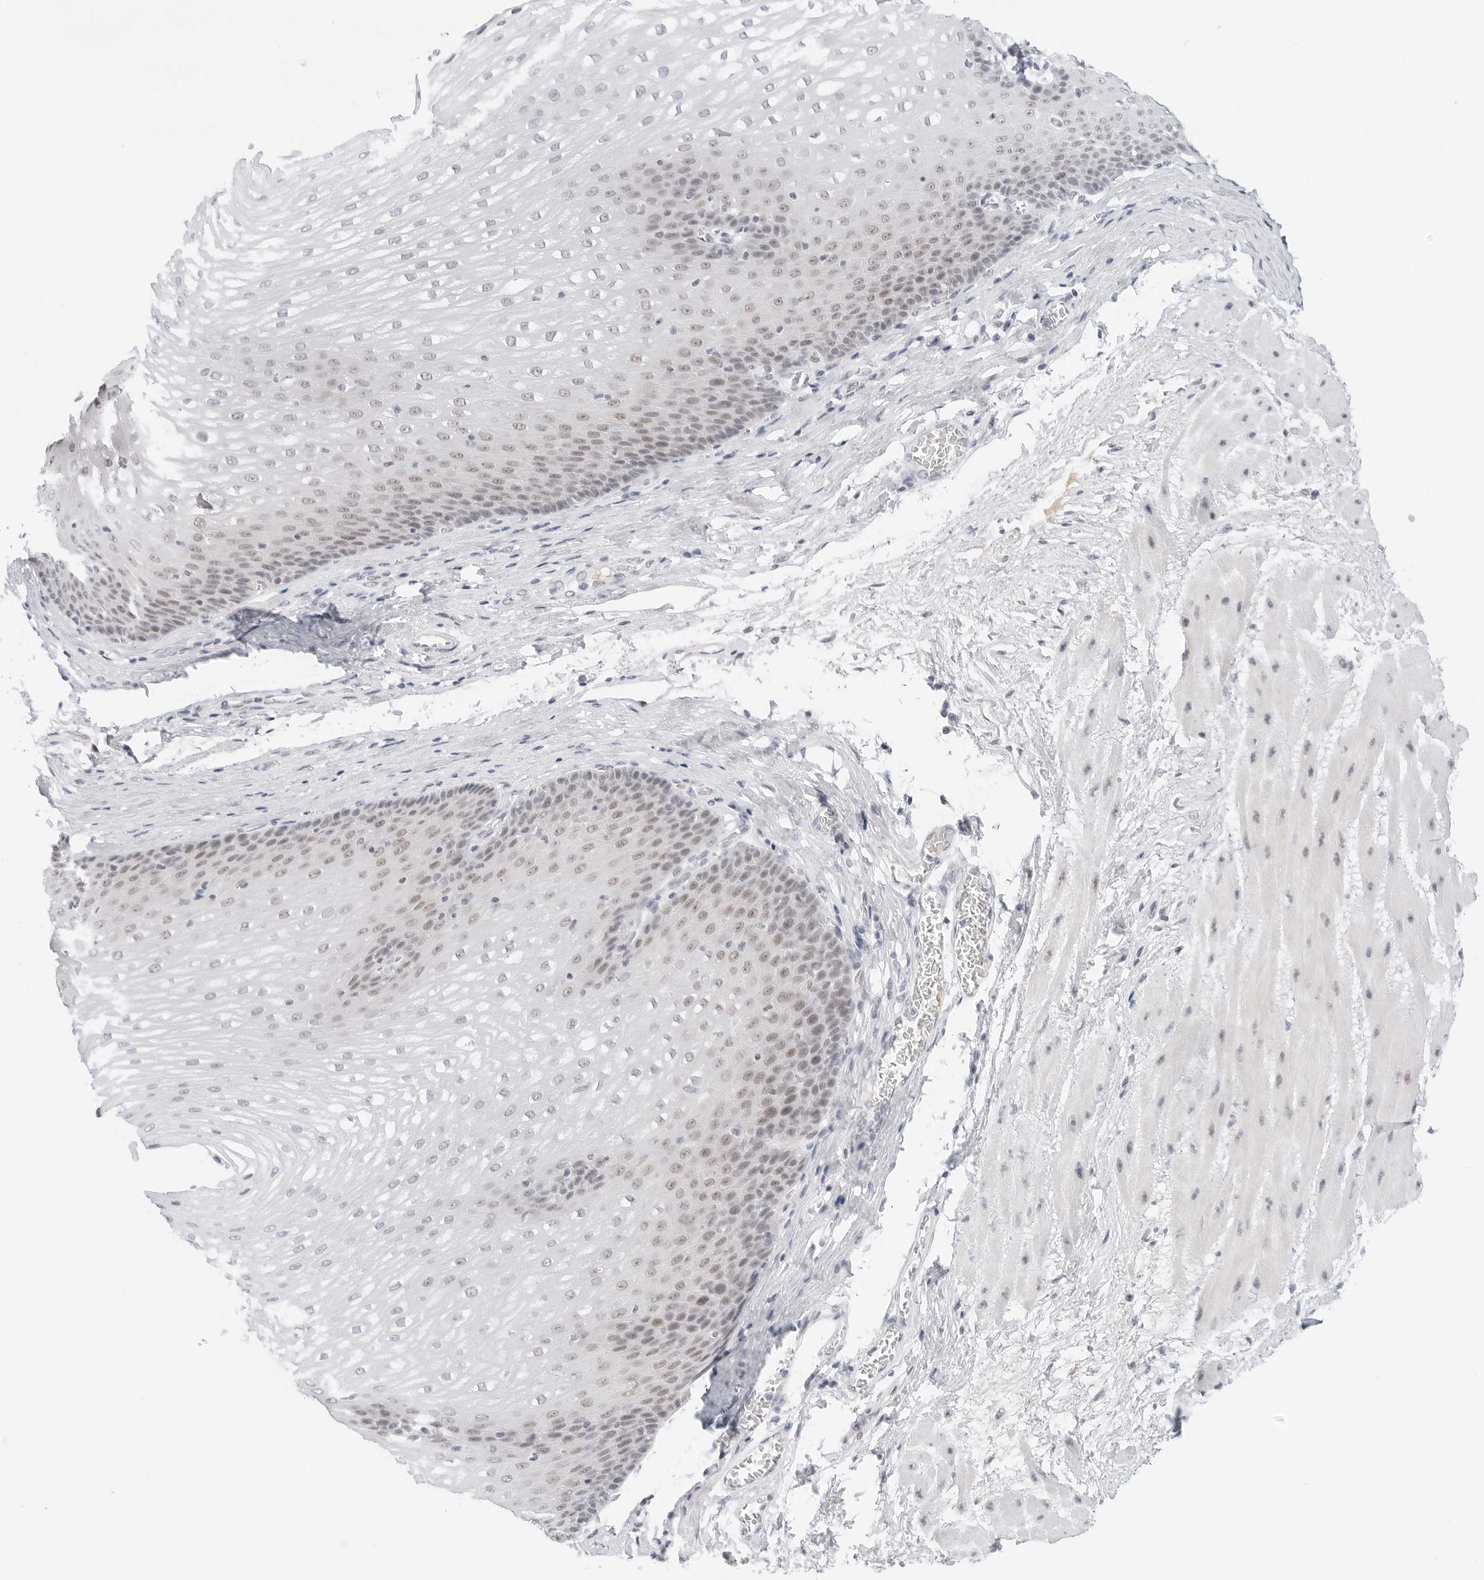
{"staining": {"intensity": "moderate", "quantity": "25%-75%", "location": "nuclear"}, "tissue": "esophagus", "cell_type": "Squamous epithelial cells", "image_type": "normal", "snomed": [{"axis": "morphology", "description": "Normal tissue, NOS"}, {"axis": "topography", "description": "Esophagus"}], "caption": "The histopathology image reveals staining of unremarkable esophagus, revealing moderate nuclear protein staining (brown color) within squamous epithelial cells. Nuclei are stained in blue.", "gene": "TSEN2", "patient": {"sex": "male", "age": 48}}